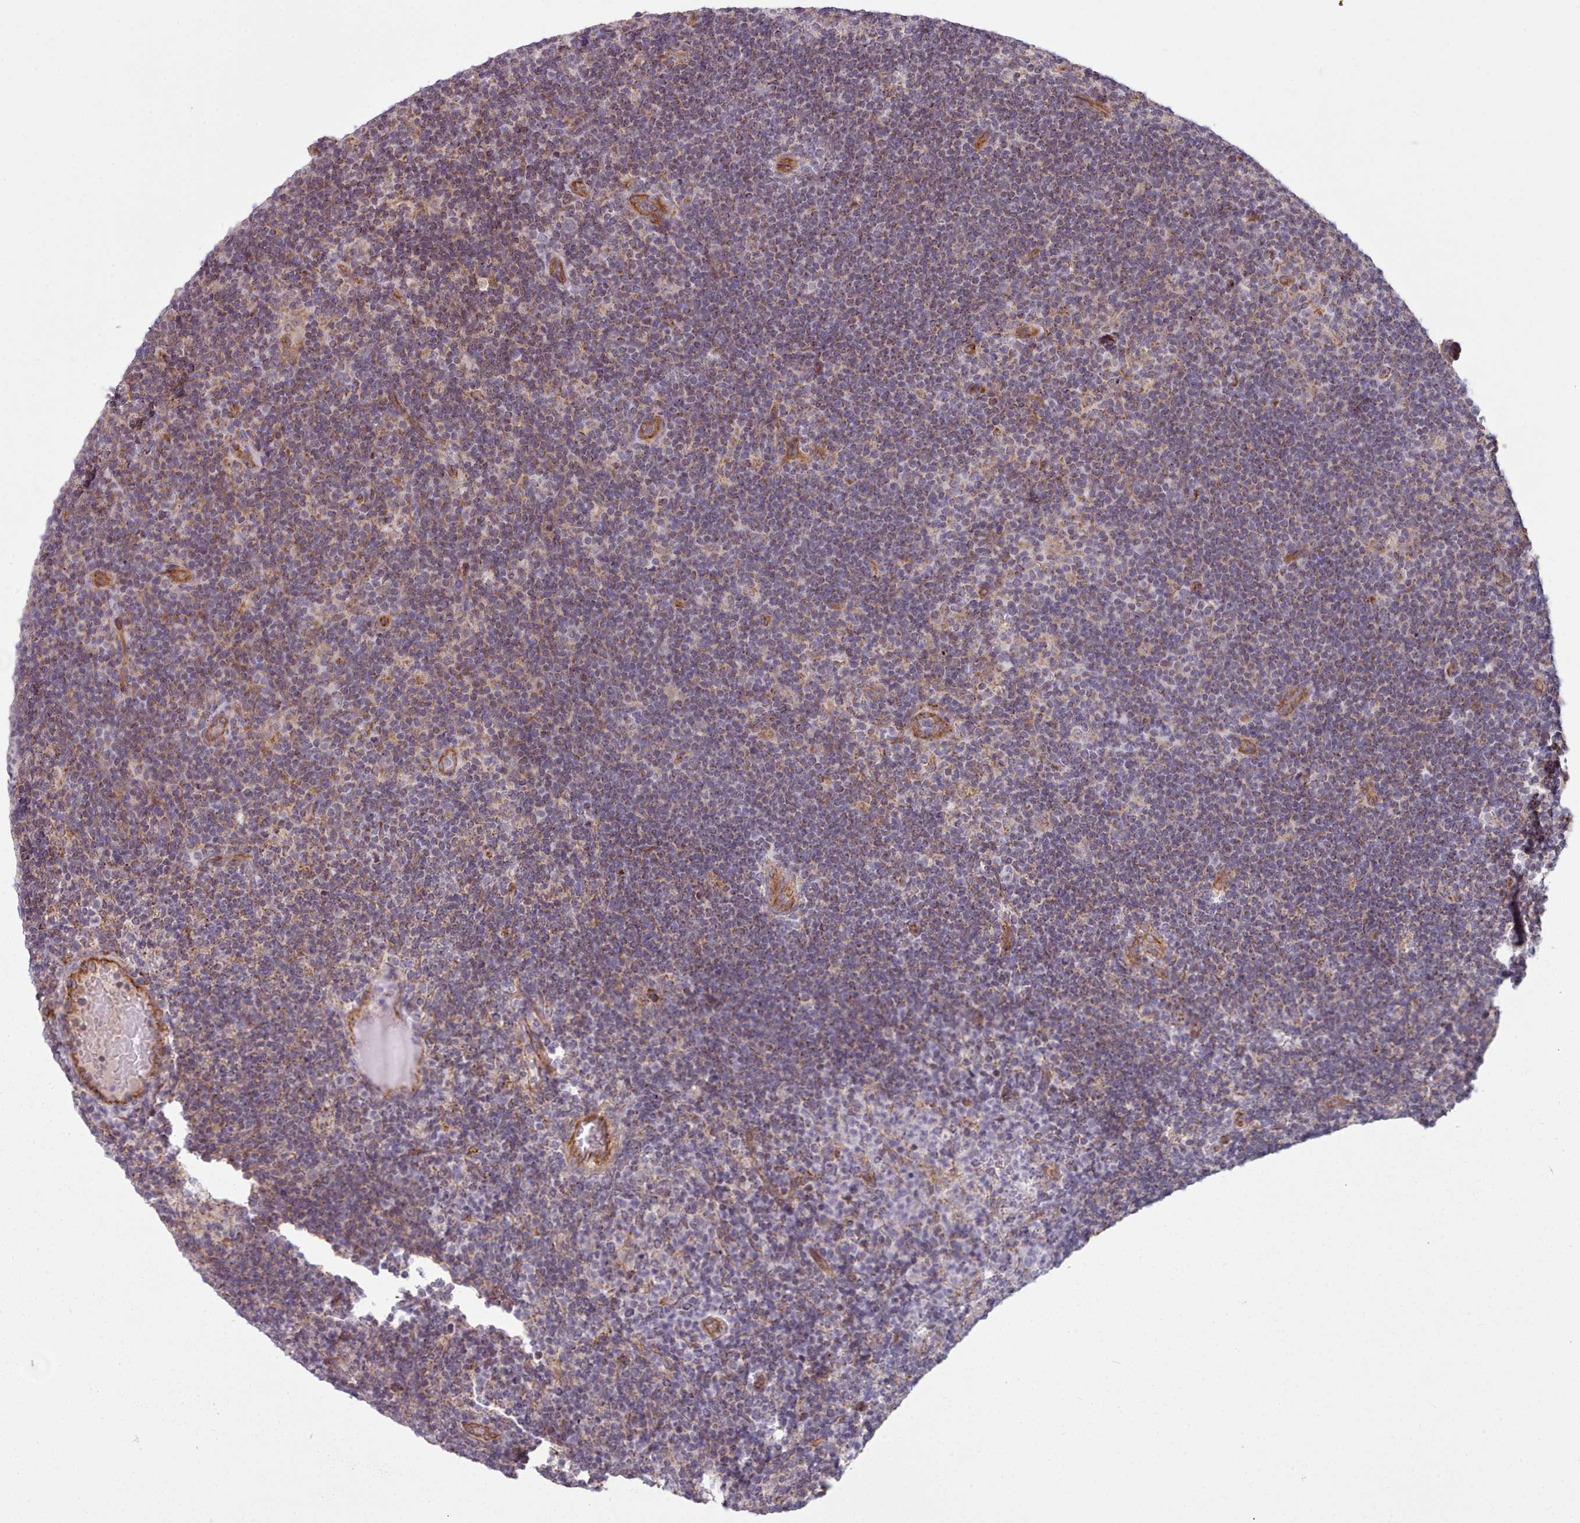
{"staining": {"intensity": "weak", "quantity": "25%-75%", "location": "cytoplasmic/membranous"}, "tissue": "lymphoma", "cell_type": "Tumor cells", "image_type": "cancer", "snomed": [{"axis": "morphology", "description": "Hodgkin's disease, NOS"}, {"axis": "topography", "description": "Lymph node"}], "caption": "Immunohistochemistry (DAB) staining of human Hodgkin's disease displays weak cytoplasmic/membranous protein staining in about 25%-75% of tumor cells.", "gene": "MRPL46", "patient": {"sex": "female", "age": 57}}